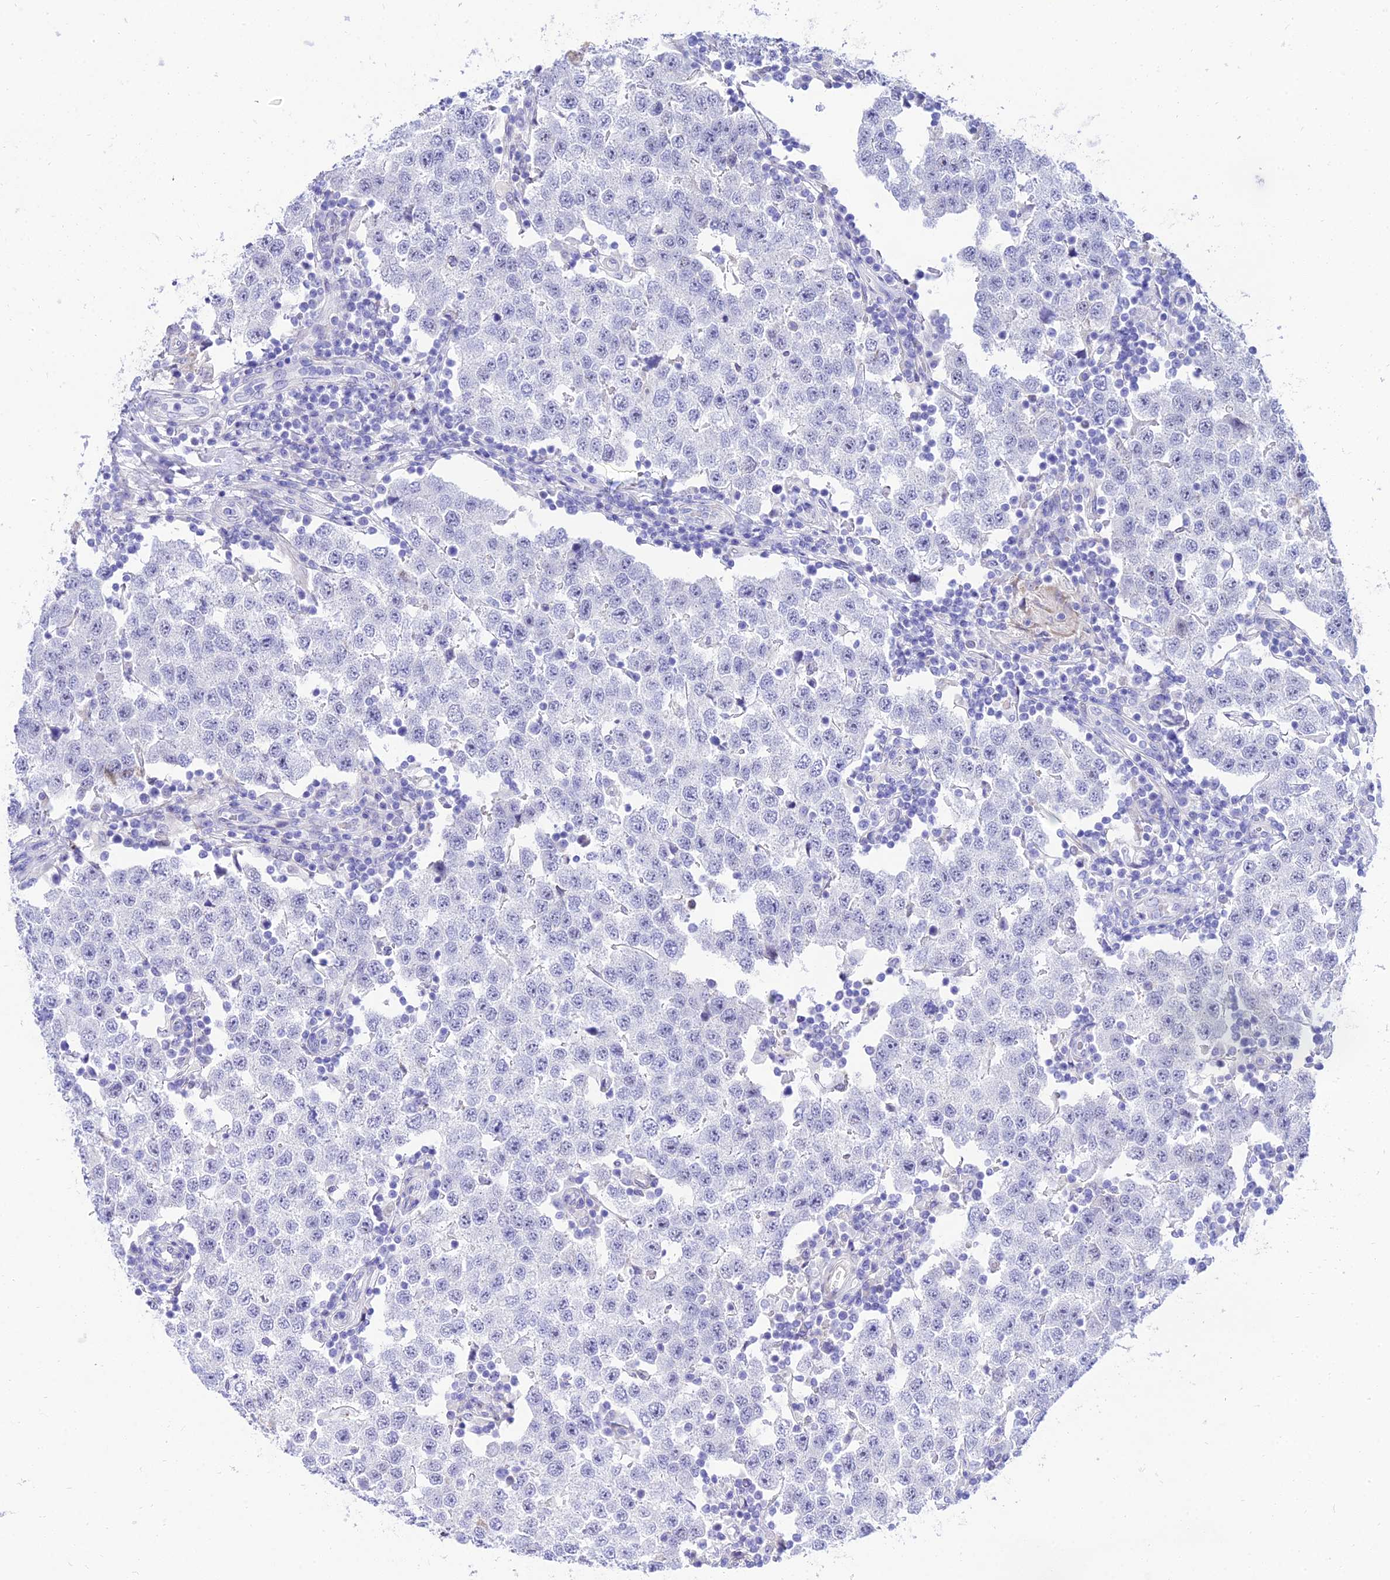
{"staining": {"intensity": "negative", "quantity": "none", "location": "none"}, "tissue": "testis cancer", "cell_type": "Tumor cells", "image_type": "cancer", "snomed": [{"axis": "morphology", "description": "Seminoma, NOS"}, {"axis": "topography", "description": "Testis"}], "caption": "Tumor cells show no significant staining in seminoma (testis).", "gene": "TAC3", "patient": {"sex": "male", "age": 34}}